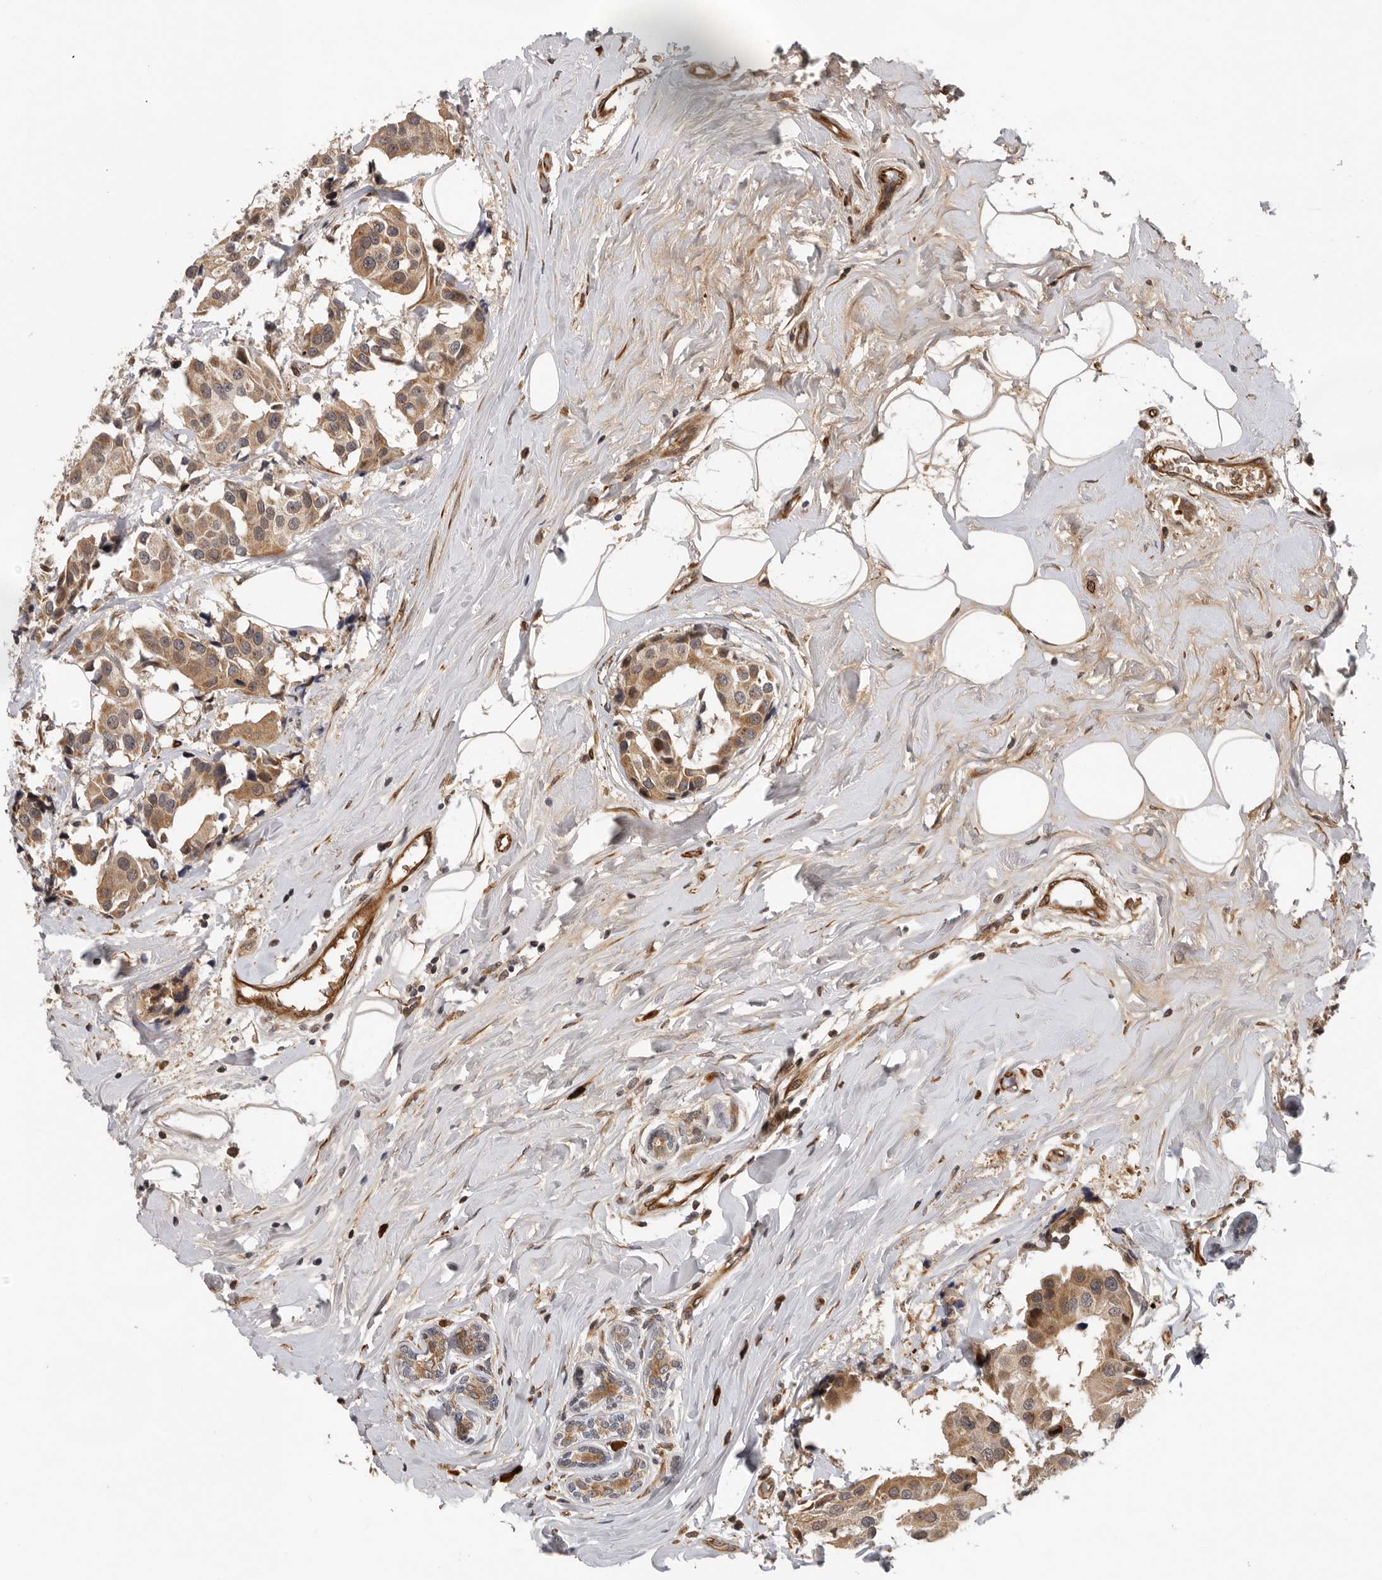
{"staining": {"intensity": "moderate", "quantity": ">75%", "location": "cytoplasmic/membranous"}, "tissue": "breast cancer", "cell_type": "Tumor cells", "image_type": "cancer", "snomed": [{"axis": "morphology", "description": "Normal tissue, NOS"}, {"axis": "morphology", "description": "Duct carcinoma"}, {"axis": "topography", "description": "Breast"}], "caption": "There is medium levels of moderate cytoplasmic/membranous expression in tumor cells of breast cancer, as demonstrated by immunohistochemical staining (brown color).", "gene": "RNF157", "patient": {"sex": "female", "age": 39}}